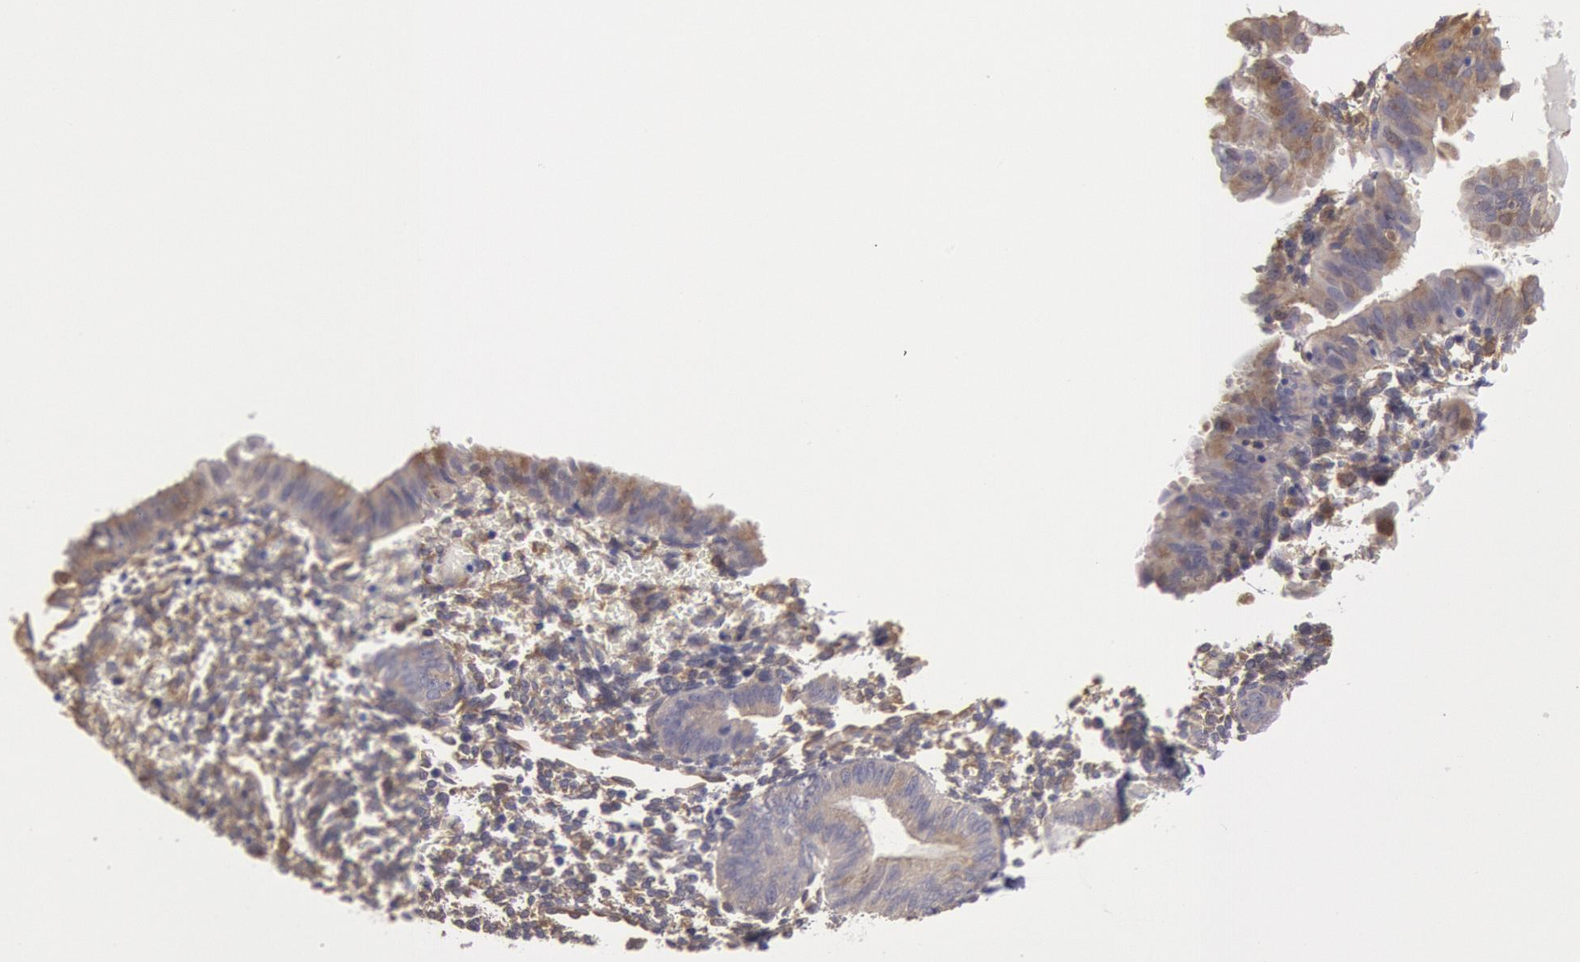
{"staining": {"intensity": "moderate", "quantity": "25%-75%", "location": "cytoplasmic/membranous"}, "tissue": "endometrium", "cell_type": "Cells in endometrial stroma", "image_type": "normal", "snomed": [{"axis": "morphology", "description": "Normal tissue, NOS"}, {"axis": "topography", "description": "Endometrium"}], "caption": "Immunohistochemical staining of unremarkable human endometrium displays 25%-75% levels of moderate cytoplasmic/membranous protein expression in approximately 25%-75% of cells in endometrial stroma. (Stains: DAB (3,3'-diaminobenzidine) in brown, nuclei in blue, Microscopy: brightfield microscopy at high magnification).", "gene": "CCDC50", "patient": {"sex": "female", "age": 61}}